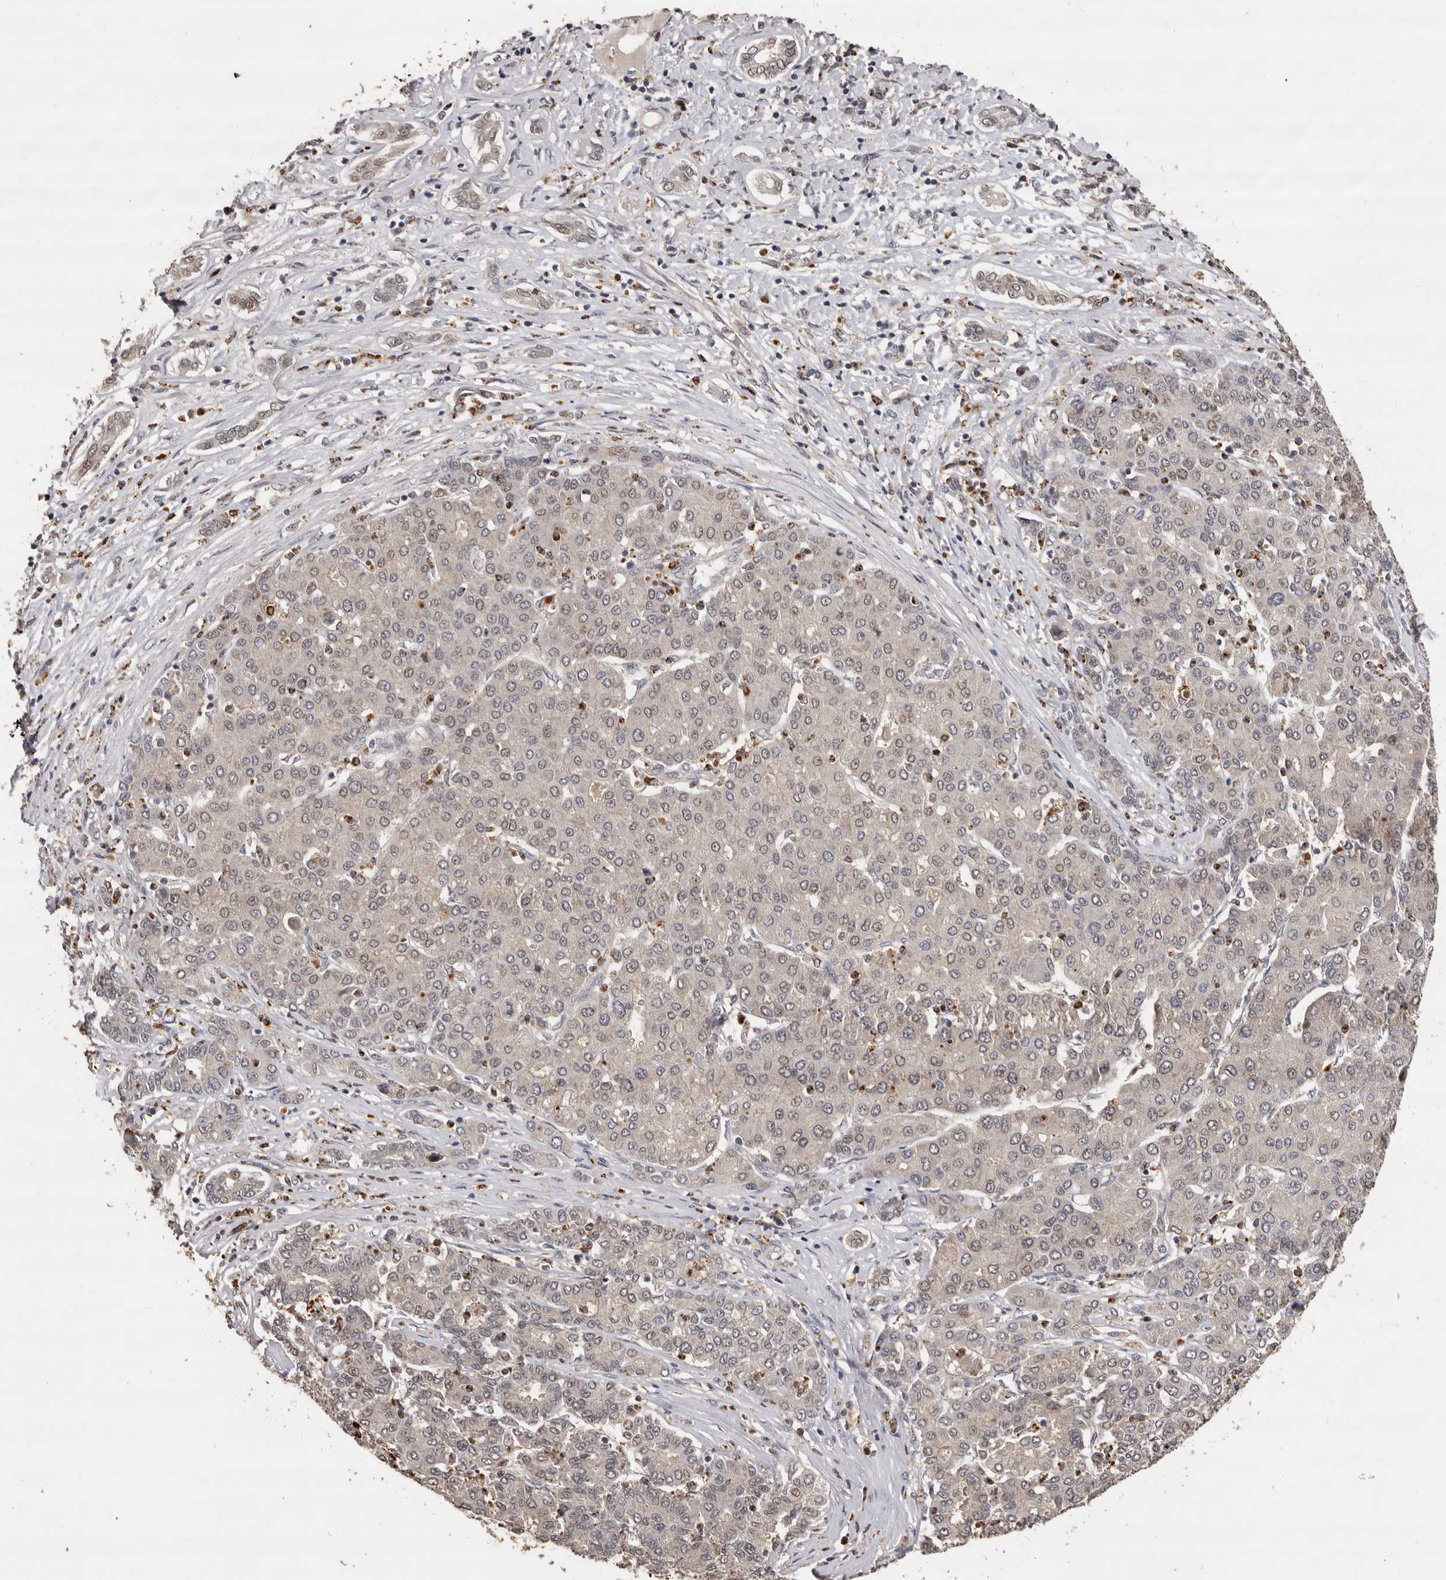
{"staining": {"intensity": "weak", "quantity": "<25%", "location": "cytoplasmic/membranous,nuclear"}, "tissue": "liver cancer", "cell_type": "Tumor cells", "image_type": "cancer", "snomed": [{"axis": "morphology", "description": "Carcinoma, Hepatocellular, NOS"}, {"axis": "topography", "description": "Liver"}], "caption": "Immunohistochemistry (IHC) image of liver cancer (hepatocellular carcinoma) stained for a protein (brown), which shows no positivity in tumor cells. The staining is performed using DAB brown chromogen with nuclei counter-stained in using hematoxylin.", "gene": "KIF2B", "patient": {"sex": "male", "age": 65}}